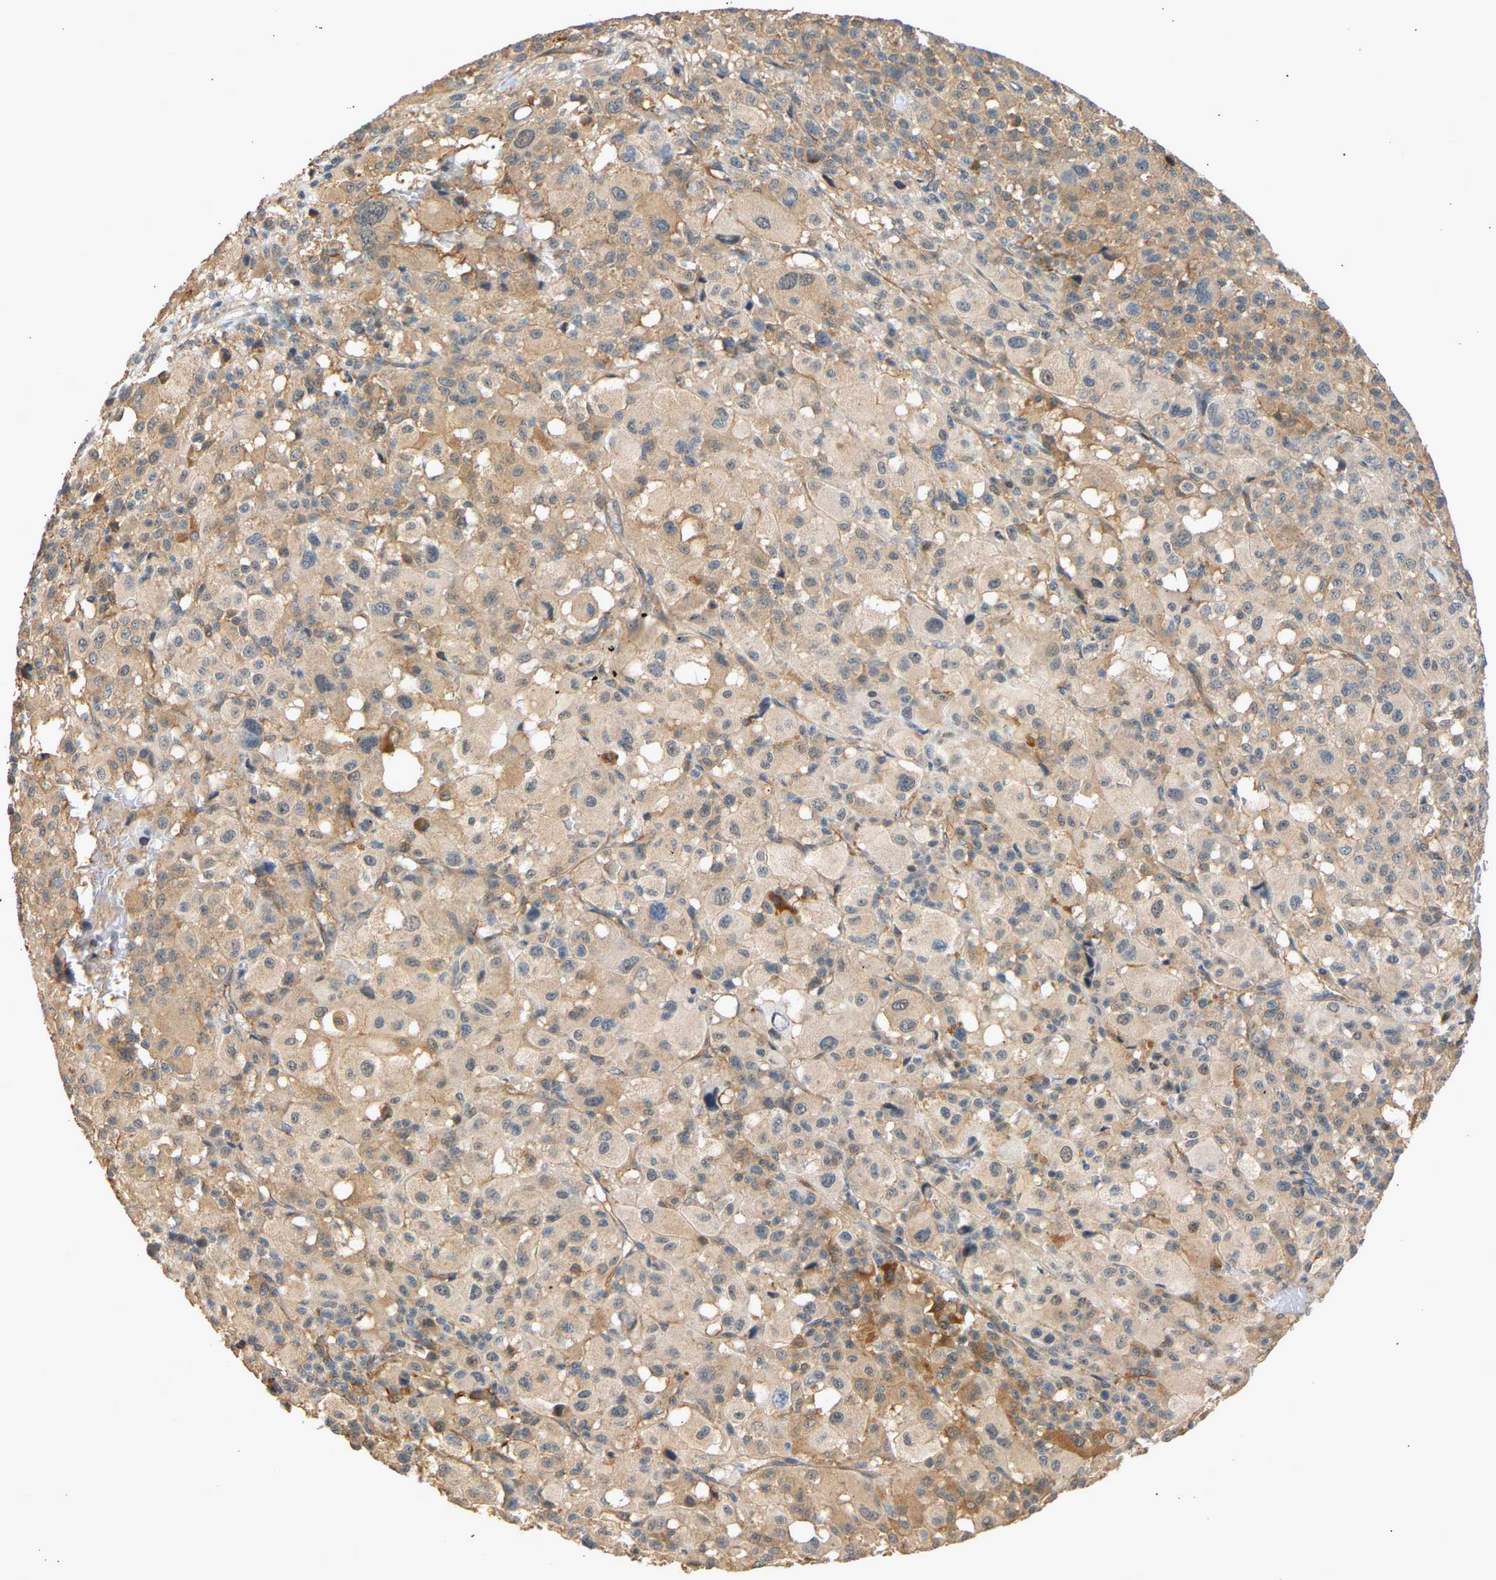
{"staining": {"intensity": "moderate", "quantity": ">75%", "location": "cytoplasmic/membranous"}, "tissue": "melanoma", "cell_type": "Tumor cells", "image_type": "cancer", "snomed": [{"axis": "morphology", "description": "Malignant melanoma, Metastatic site"}, {"axis": "topography", "description": "Skin"}], "caption": "Melanoma stained for a protein demonstrates moderate cytoplasmic/membranous positivity in tumor cells.", "gene": "RGL1", "patient": {"sex": "female", "age": 74}}